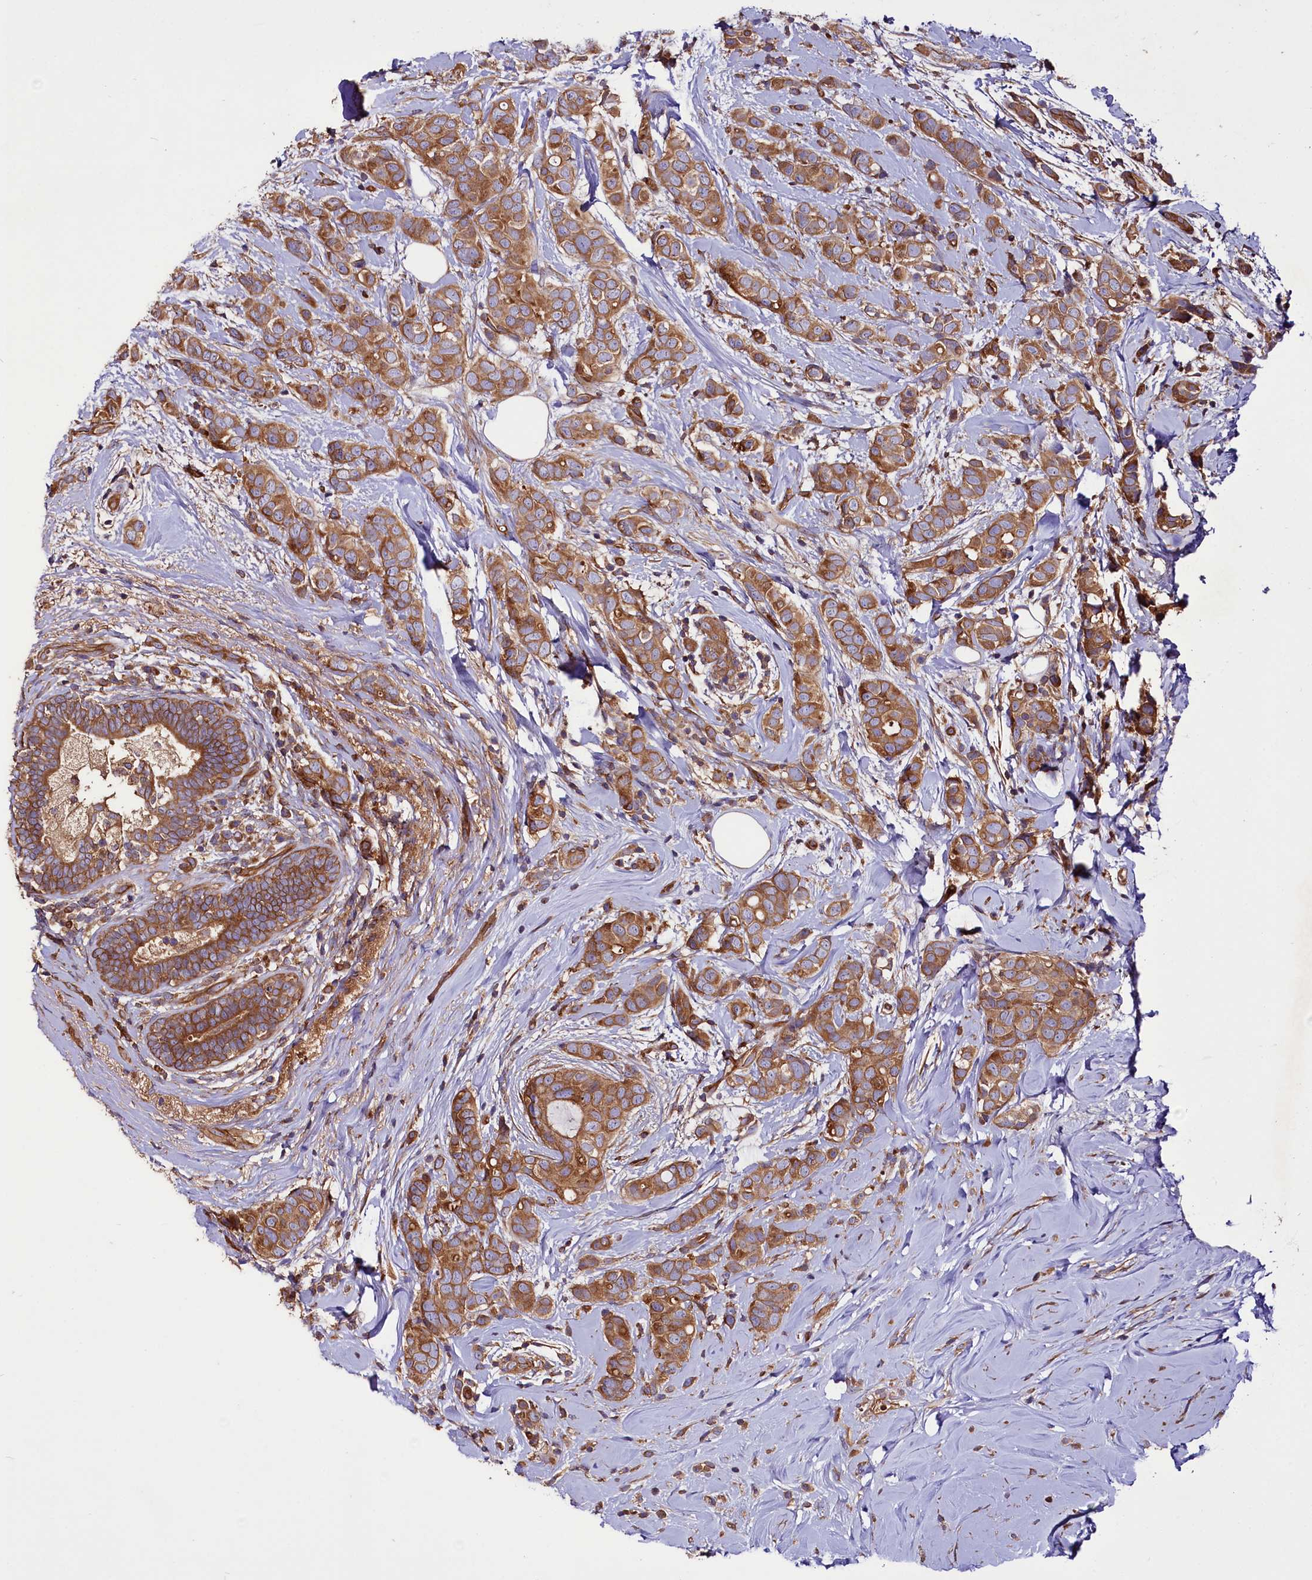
{"staining": {"intensity": "moderate", "quantity": ">75%", "location": "cytoplasmic/membranous"}, "tissue": "breast cancer", "cell_type": "Tumor cells", "image_type": "cancer", "snomed": [{"axis": "morphology", "description": "Lobular carcinoma"}, {"axis": "topography", "description": "Breast"}], "caption": "This photomicrograph shows immunohistochemistry (IHC) staining of breast lobular carcinoma, with medium moderate cytoplasmic/membranous expression in approximately >75% of tumor cells.", "gene": "CEP295", "patient": {"sex": "female", "age": 51}}